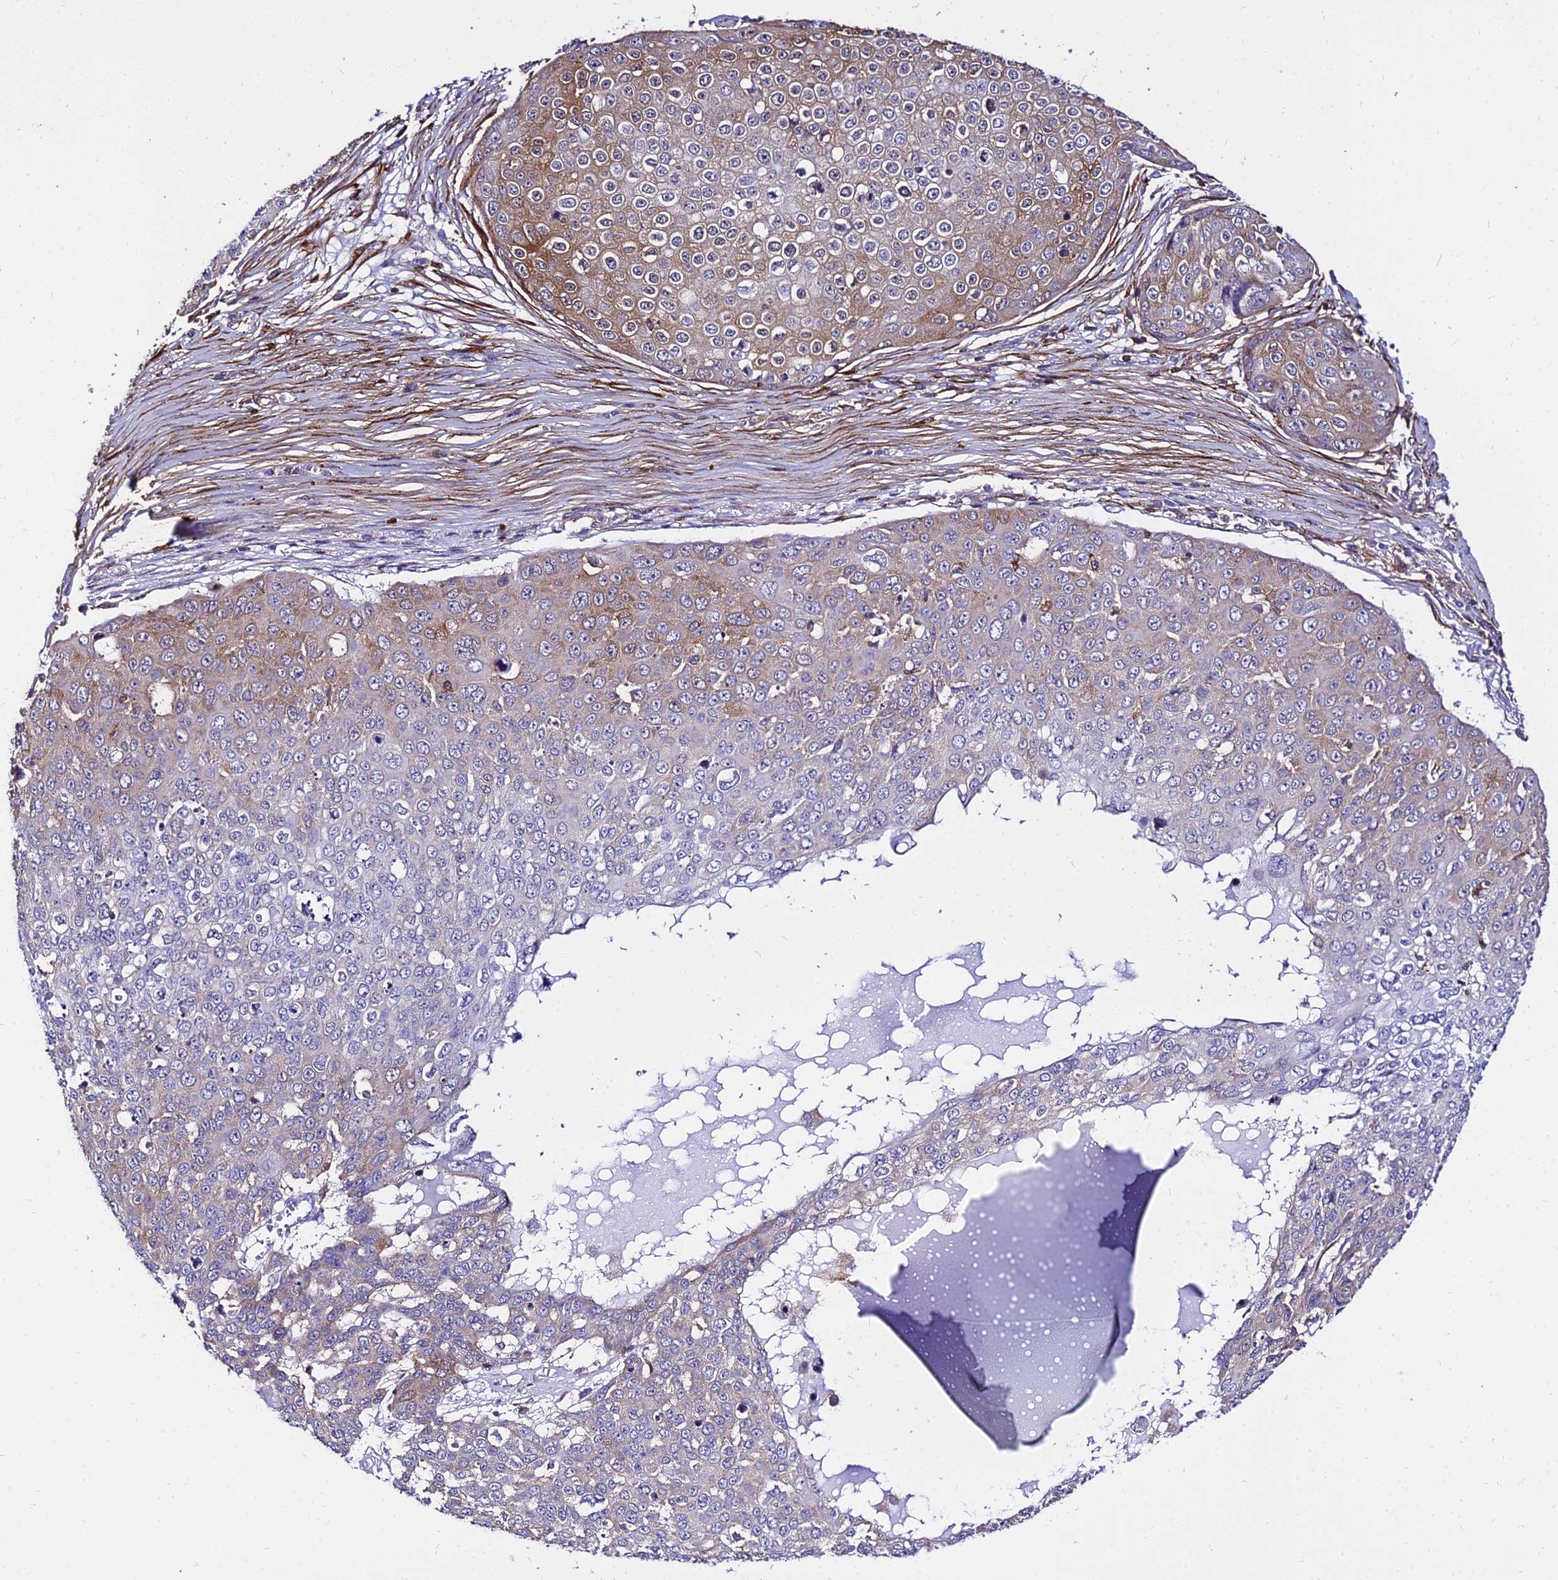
{"staining": {"intensity": "moderate", "quantity": "<25%", "location": "cytoplasmic/membranous"}, "tissue": "skin cancer", "cell_type": "Tumor cells", "image_type": "cancer", "snomed": [{"axis": "morphology", "description": "Squamous cell carcinoma, NOS"}, {"axis": "topography", "description": "Skin"}], "caption": "Immunohistochemical staining of skin cancer (squamous cell carcinoma) reveals moderate cytoplasmic/membranous protein staining in approximately <25% of tumor cells. (DAB = brown stain, brightfield microscopy at high magnification).", "gene": "CSRP1", "patient": {"sex": "male", "age": 71}}